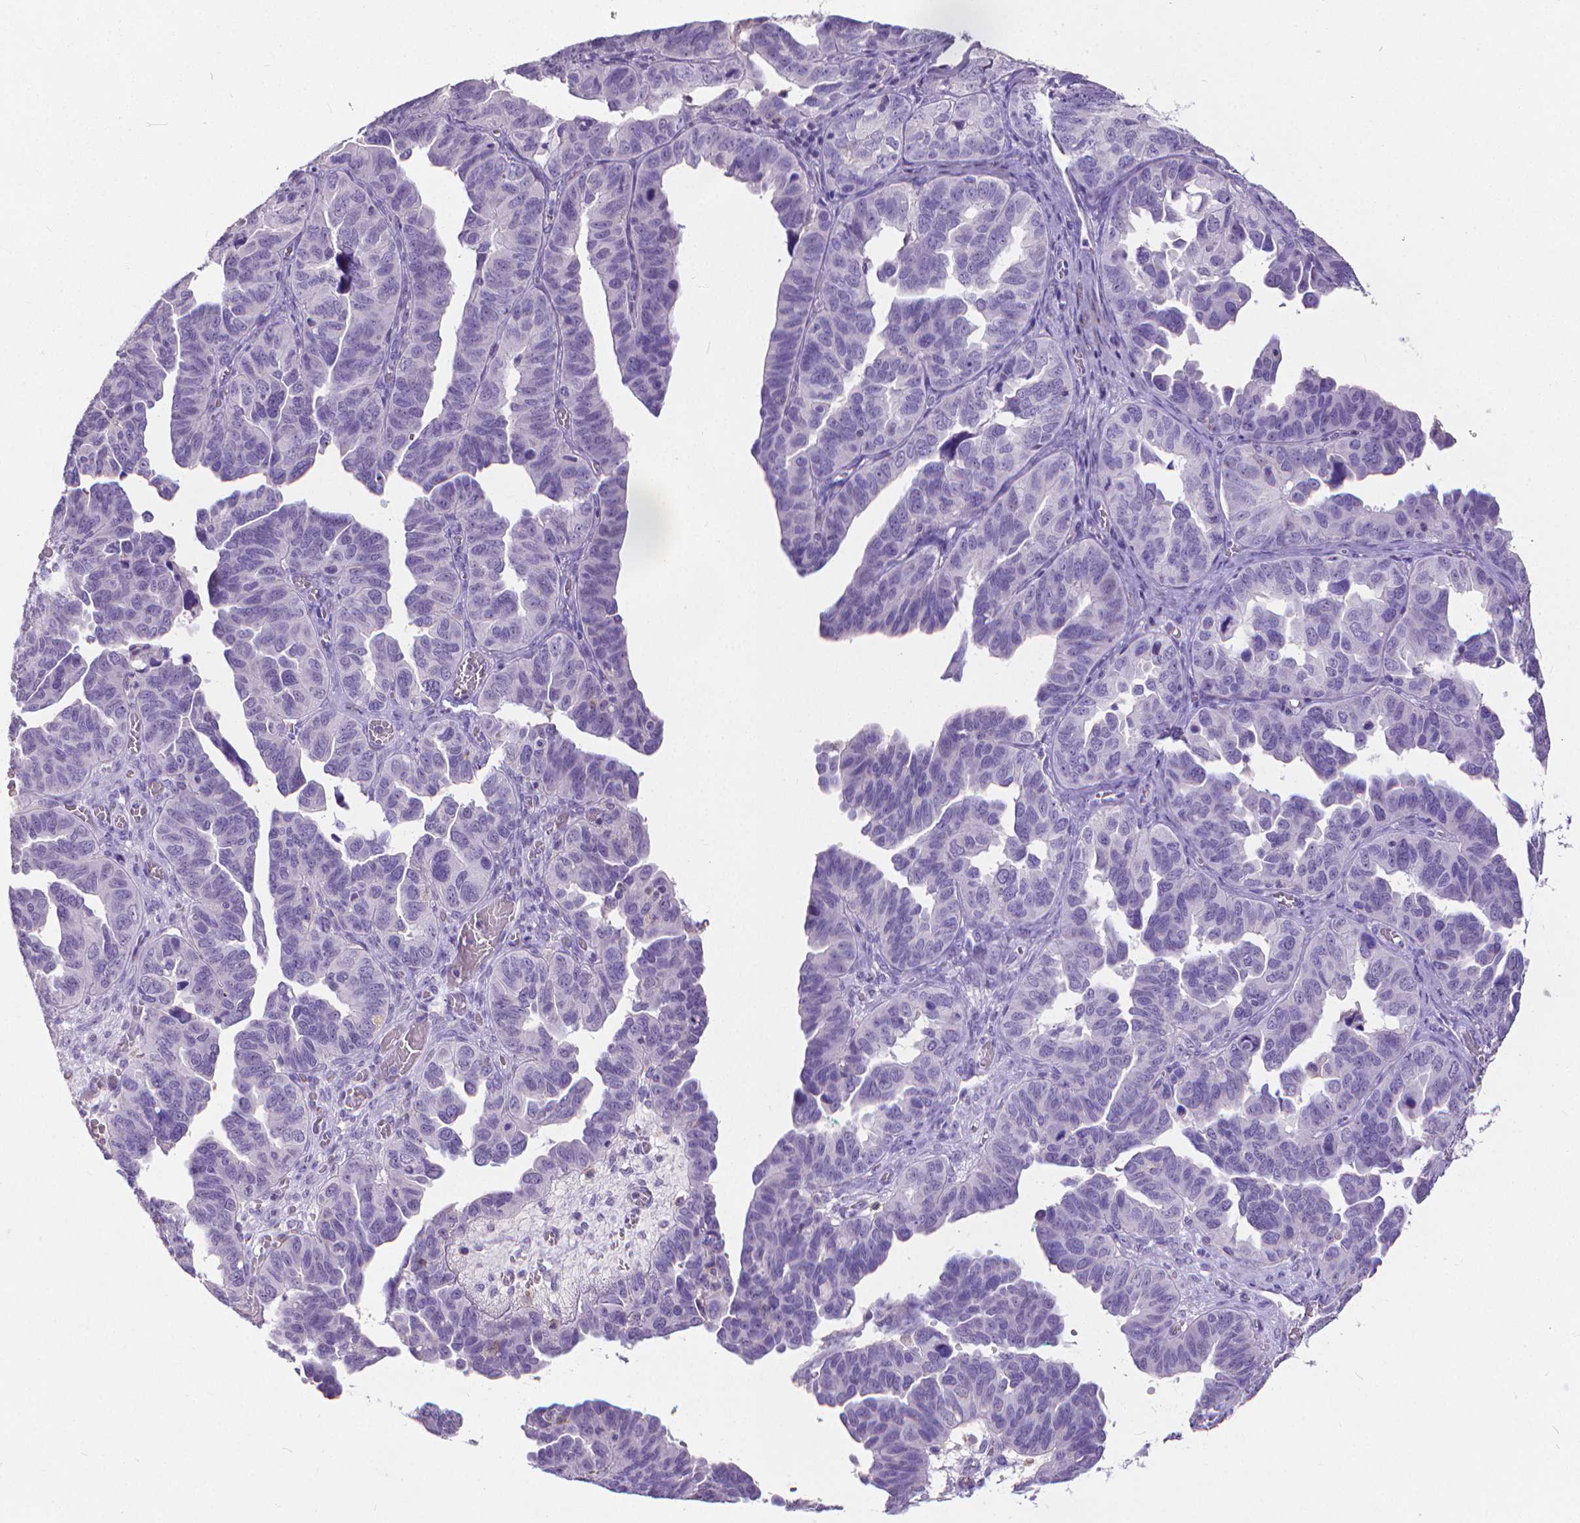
{"staining": {"intensity": "negative", "quantity": "none", "location": "none"}, "tissue": "ovarian cancer", "cell_type": "Tumor cells", "image_type": "cancer", "snomed": [{"axis": "morphology", "description": "Cystadenocarcinoma, serous, NOS"}, {"axis": "topography", "description": "Ovary"}], "caption": "Serous cystadenocarcinoma (ovarian) was stained to show a protein in brown. There is no significant staining in tumor cells.", "gene": "CD4", "patient": {"sex": "female", "age": 64}}